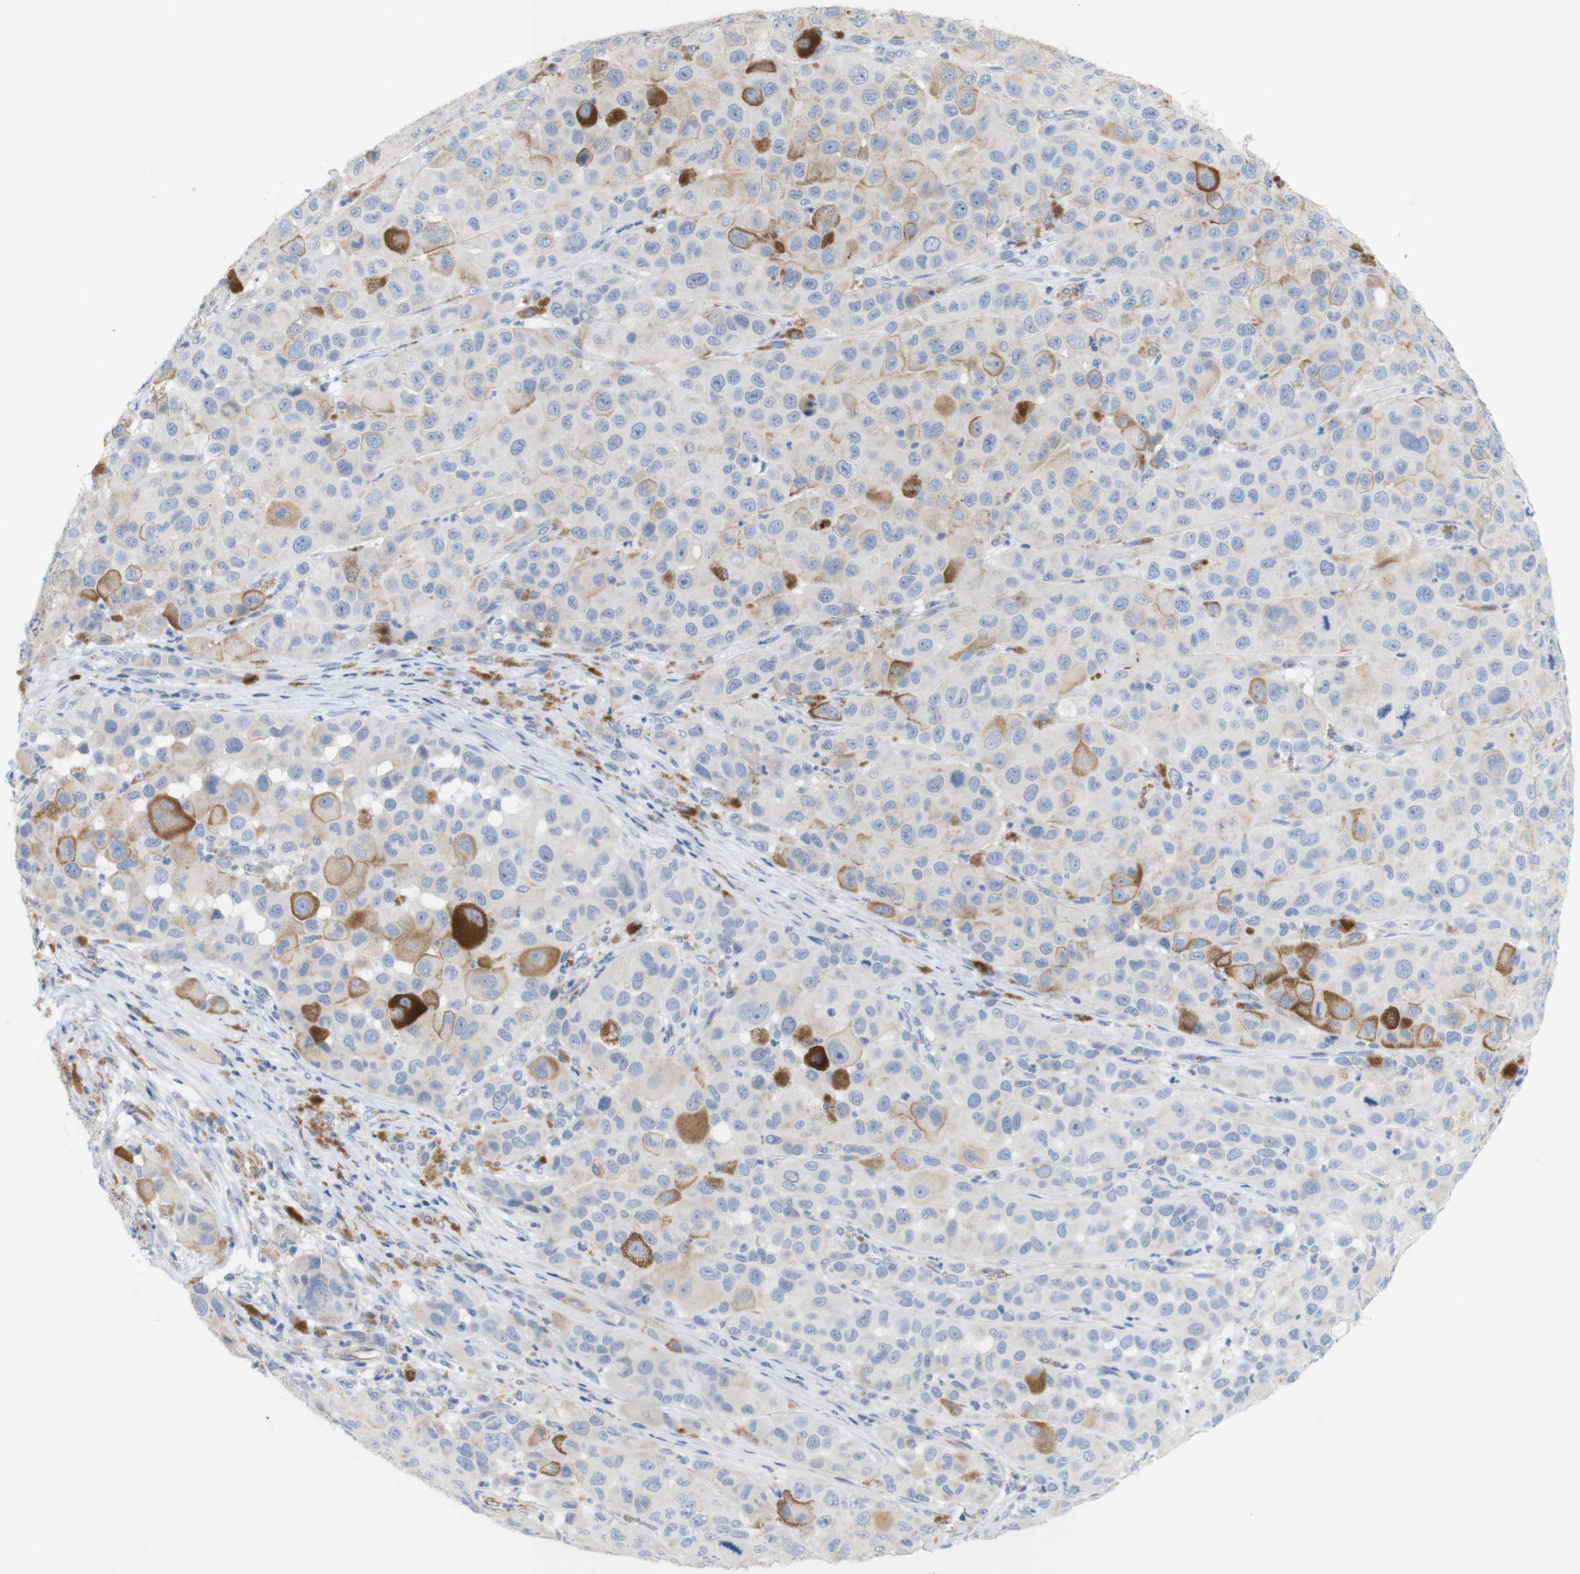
{"staining": {"intensity": "negative", "quantity": "none", "location": "none"}, "tissue": "melanoma", "cell_type": "Tumor cells", "image_type": "cancer", "snomed": [{"axis": "morphology", "description": "Malignant melanoma, NOS"}, {"axis": "topography", "description": "Skin"}], "caption": "Immunohistochemistry (IHC) histopathology image of malignant melanoma stained for a protein (brown), which shows no positivity in tumor cells.", "gene": "ITPR1", "patient": {"sex": "male", "age": 96}}